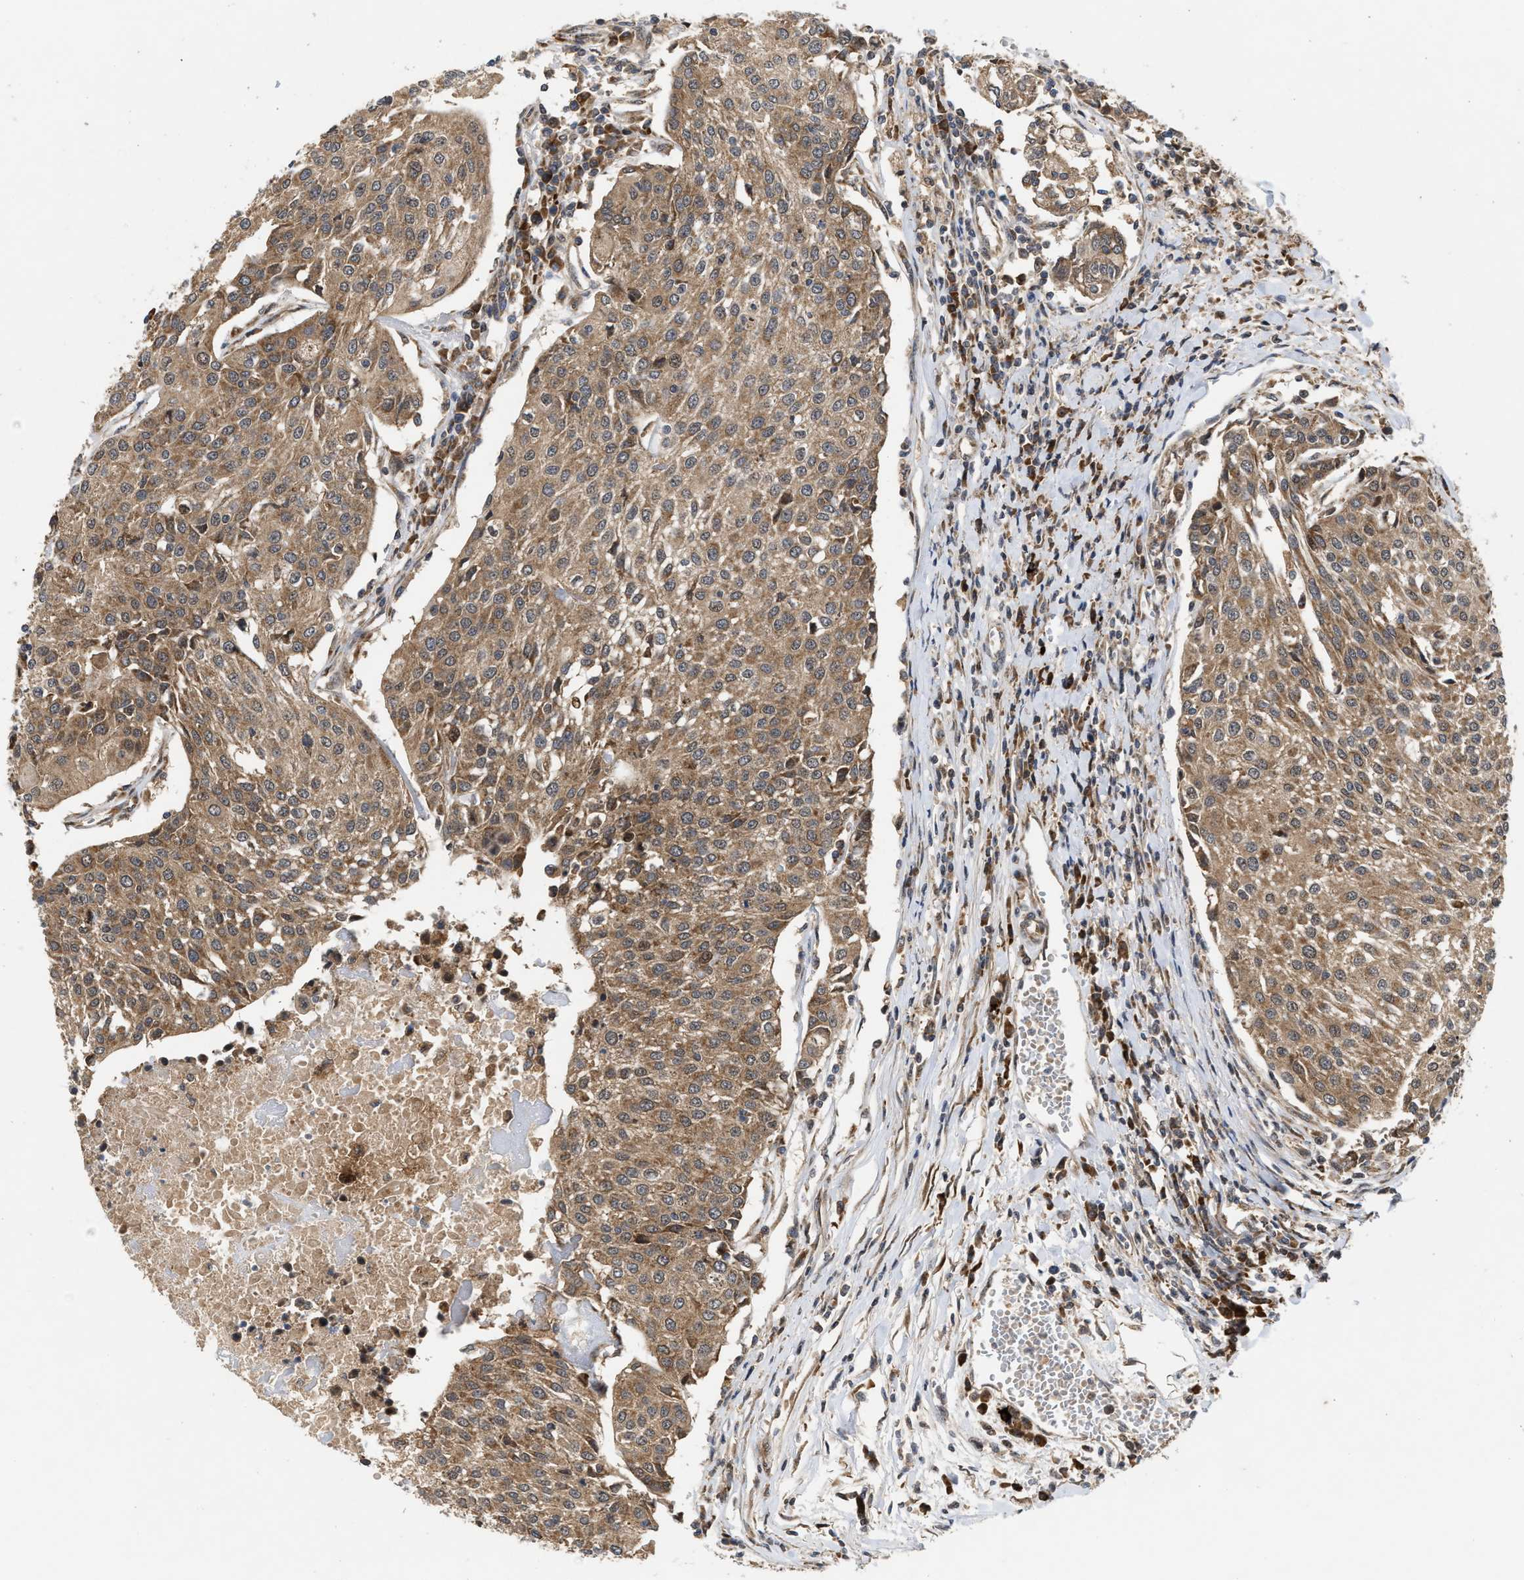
{"staining": {"intensity": "moderate", "quantity": ">75%", "location": "cytoplasmic/membranous"}, "tissue": "urothelial cancer", "cell_type": "Tumor cells", "image_type": "cancer", "snomed": [{"axis": "morphology", "description": "Urothelial carcinoma, High grade"}, {"axis": "topography", "description": "Urinary bladder"}], "caption": "Human urothelial cancer stained with a brown dye exhibits moderate cytoplasmic/membranous positive positivity in approximately >75% of tumor cells.", "gene": "CFLAR", "patient": {"sex": "female", "age": 85}}